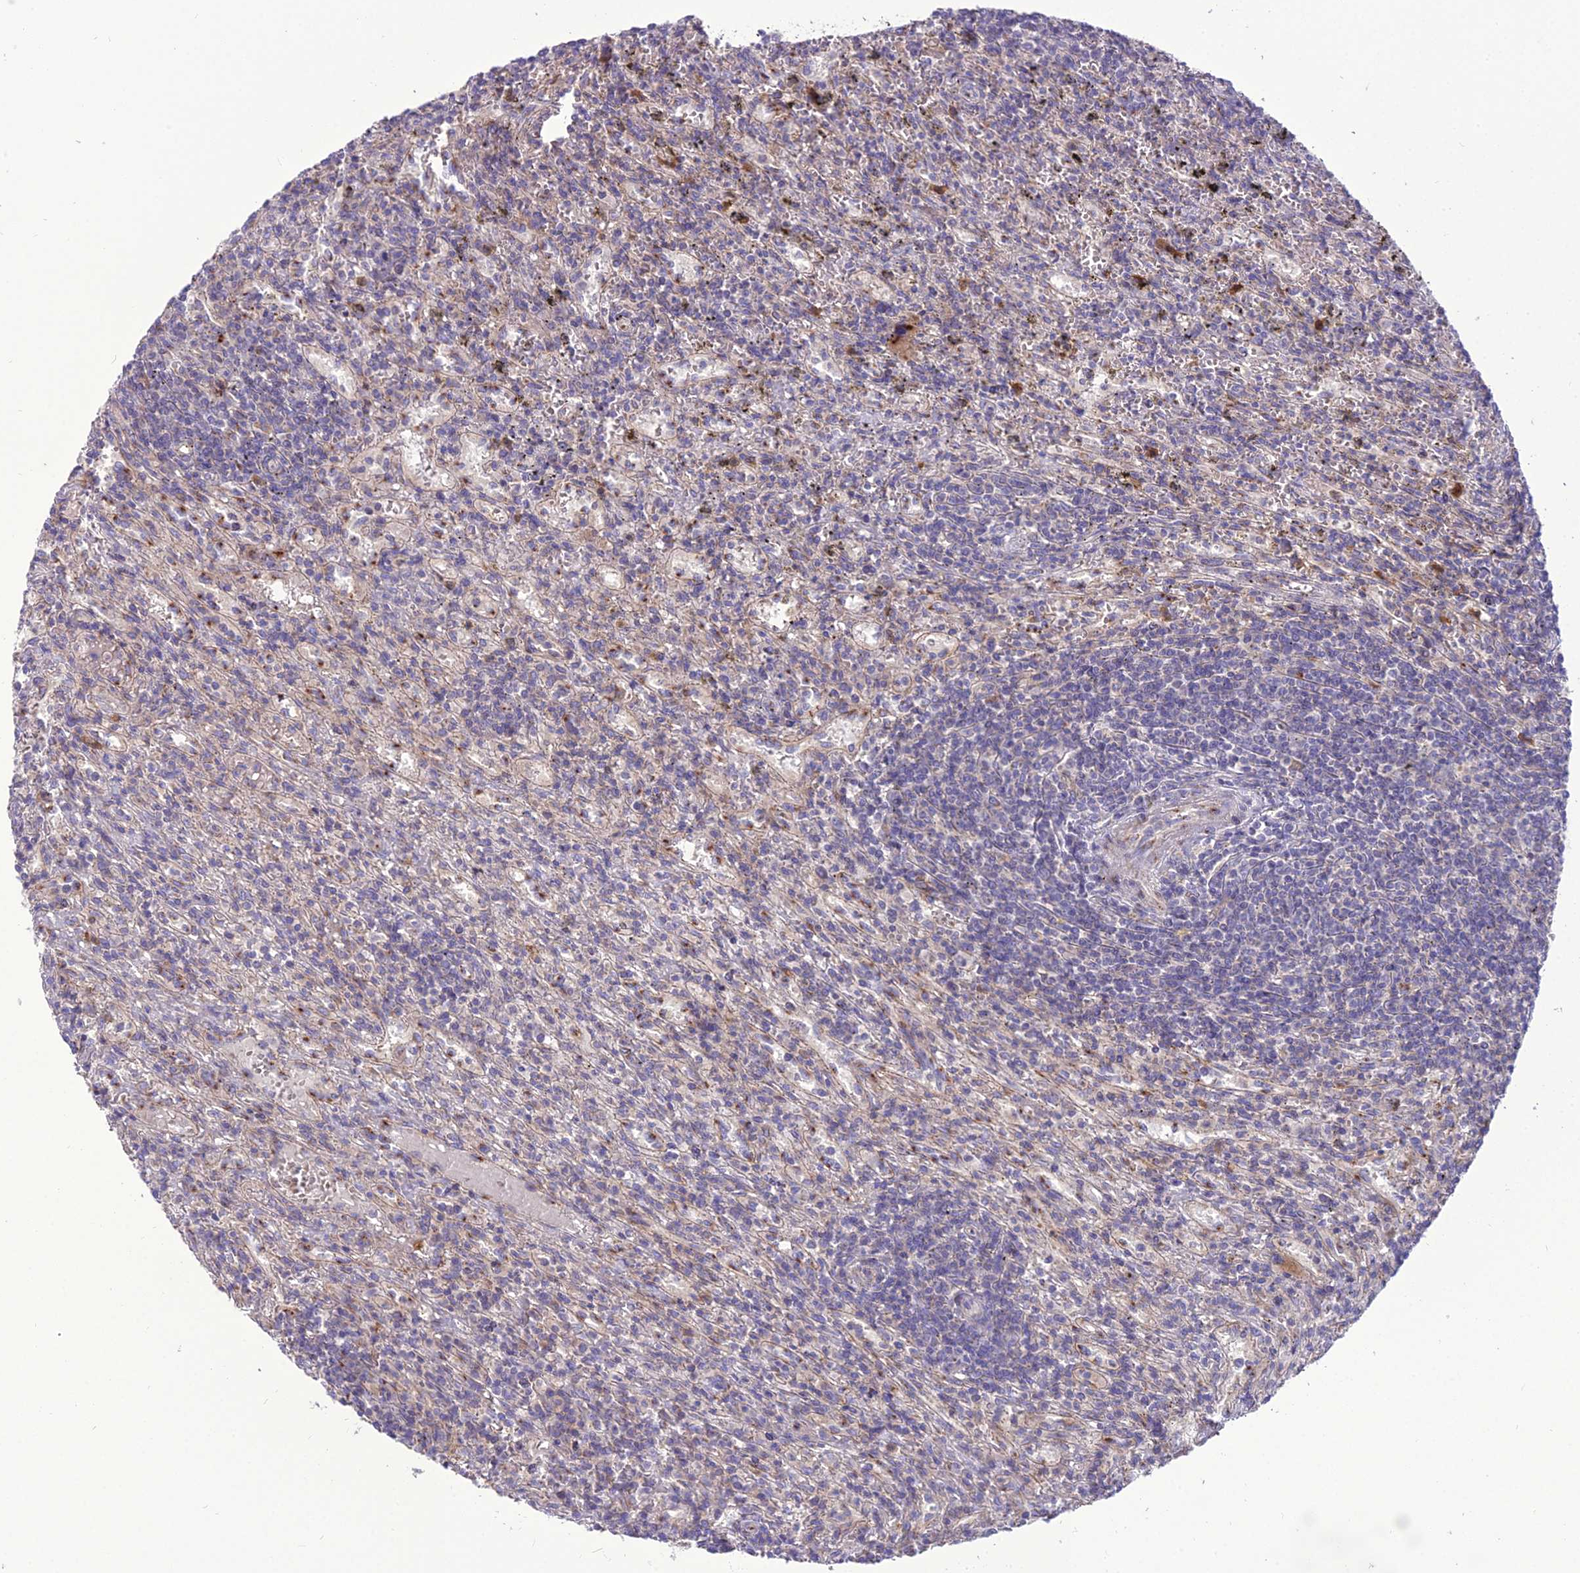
{"staining": {"intensity": "negative", "quantity": "none", "location": "none"}, "tissue": "lymphoma", "cell_type": "Tumor cells", "image_type": "cancer", "snomed": [{"axis": "morphology", "description": "Malignant lymphoma, non-Hodgkin's type, Low grade"}, {"axis": "topography", "description": "Spleen"}], "caption": "IHC photomicrograph of lymphoma stained for a protein (brown), which exhibits no positivity in tumor cells.", "gene": "SPRYD7", "patient": {"sex": "male", "age": 76}}